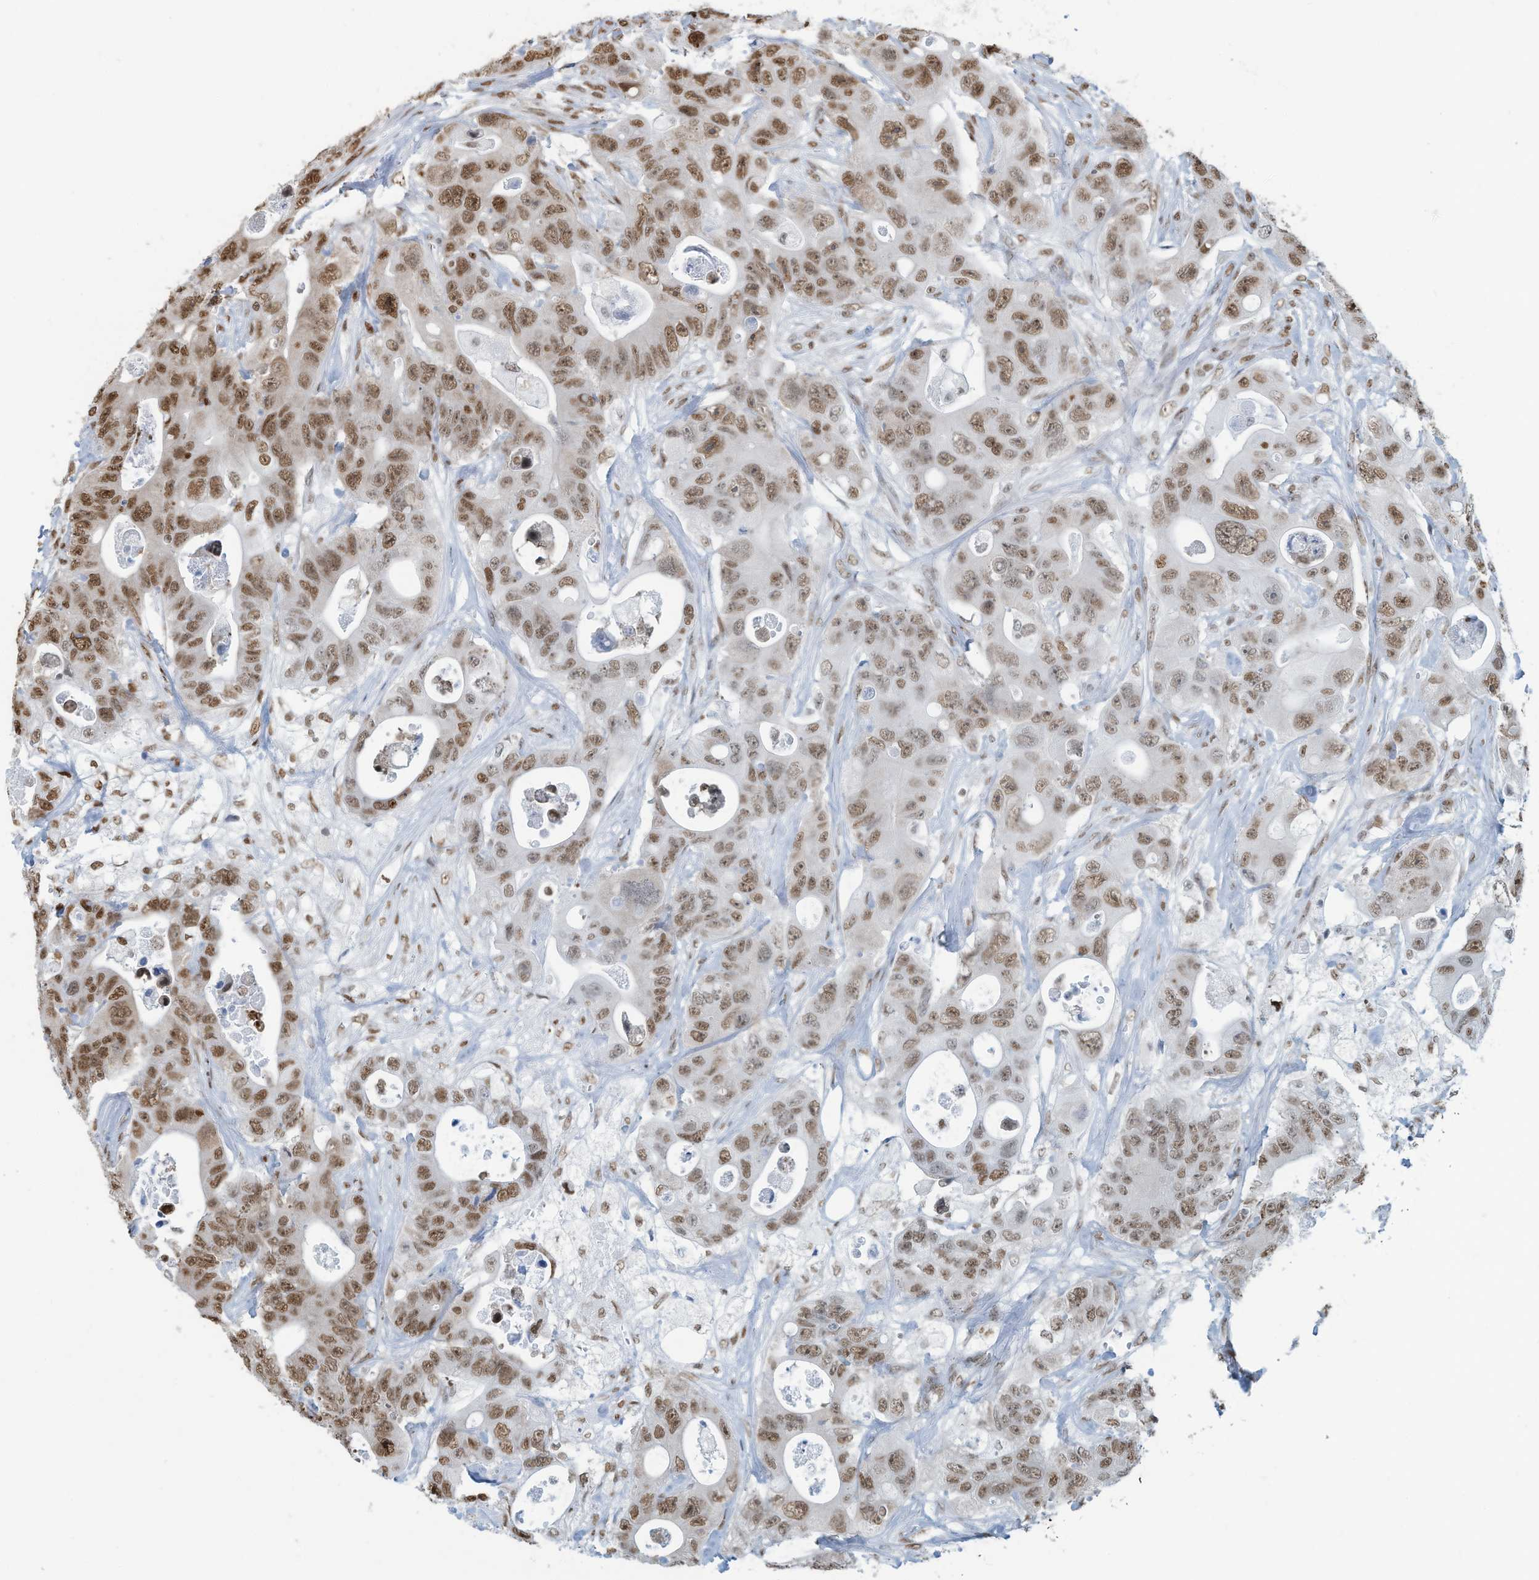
{"staining": {"intensity": "moderate", "quantity": ">75%", "location": "nuclear"}, "tissue": "colorectal cancer", "cell_type": "Tumor cells", "image_type": "cancer", "snomed": [{"axis": "morphology", "description": "Adenocarcinoma, NOS"}, {"axis": "topography", "description": "Colon"}], "caption": "Human colorectal adenocarcinoma stained with a protein marker shows moderate staining in tumor cells.", "gene": "SARNP", "patient": {"sex": "female", "age": 46}}